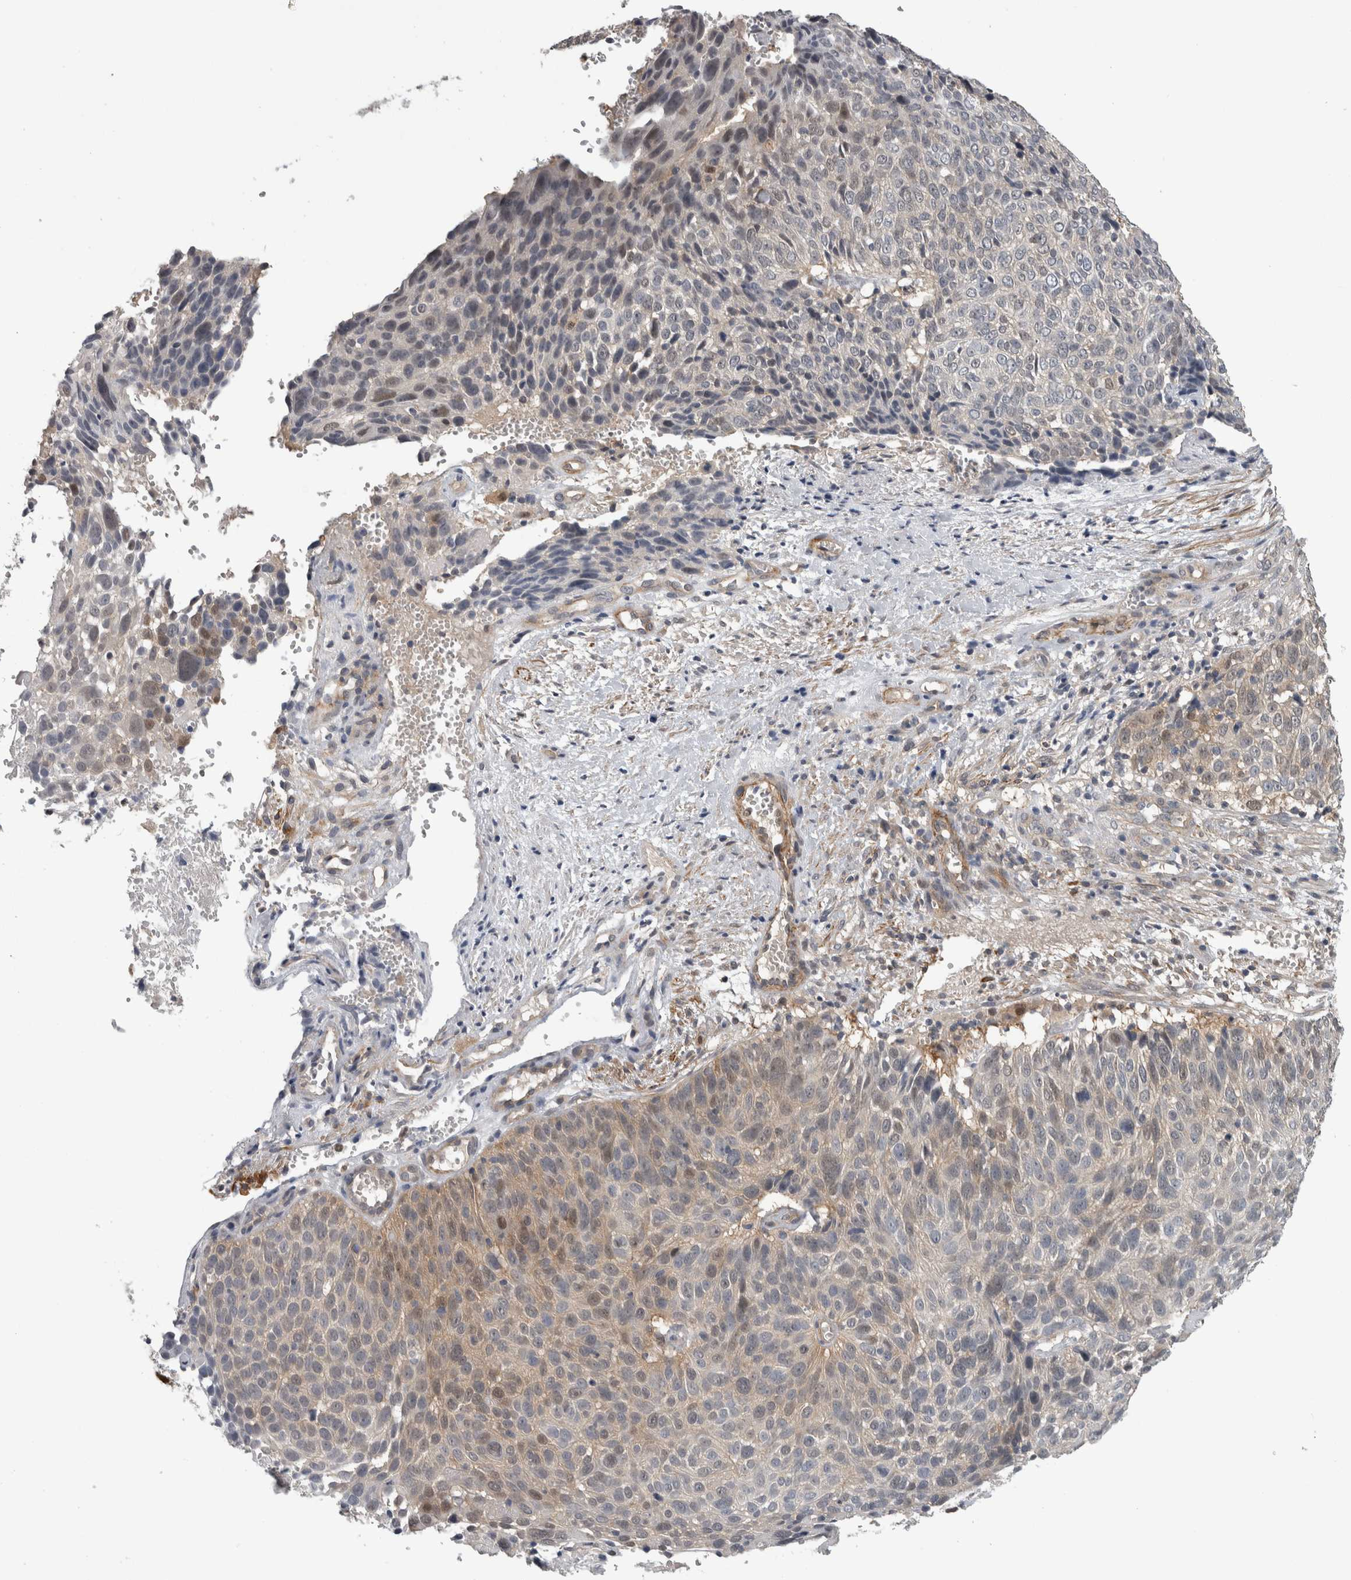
{"staining": {"intensity": "weak", "quantity": "<25%", "location": "cytoplasmic/membranous,nuclear"}, "tissue": "cervical cancer", "cell_type": "Tumor cells", "image_type": "cancer", "snomed": [{"axis": "morphology", "description": "Squamous cell carcinoma, NOS"}, {"axis": "topography", "description": "Cervix"}], "caption": "The histopathology image exhibits no staining of tumor cells in cervical cancer (squamous cell carcinoma).", "gene": "NAPRT", "patient": {"sex": "female", "age": 74}}